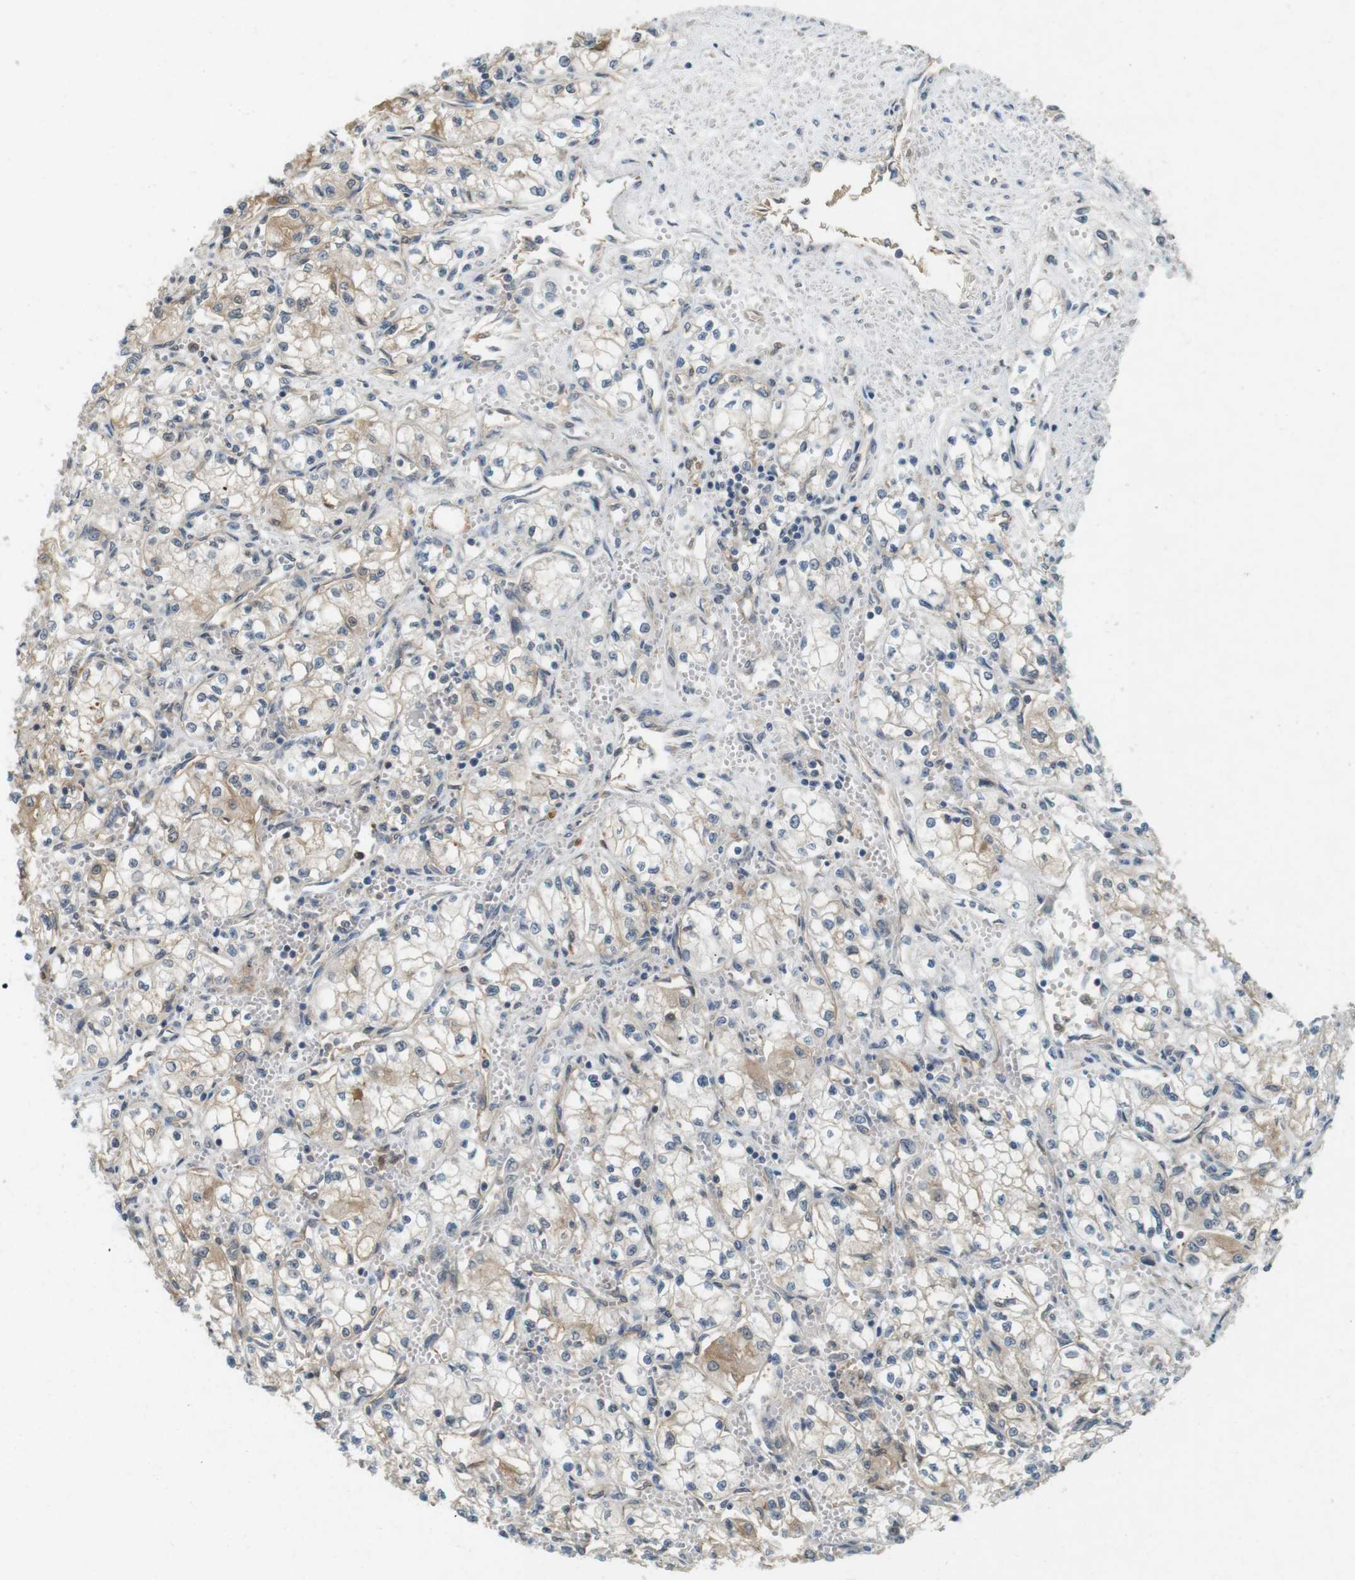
{"staining": {"intensity": "weak", "quantity": "25%-75%", "location": "cytoplasmic/membranous"}, "tissue": "renal cancer", "cell_type": "Tumor cells", "image_type": "cancer", "snomed": [{"axis": "morphology", "description": "Normal tissue, NOS"}, {"axis": "morphology", "description": "Adenocarcinoma, NOS"}, {"axis": "topography", "description": "Kidney"}], "caption": "Protein expression analysis of adenocarcinoma (renal) demonstrates weak cytoplasmic/membranous expression in about 25%-75% of tumor cells.", "gene": "CDK14", "patient": {"sex": "male", "age": 59}}